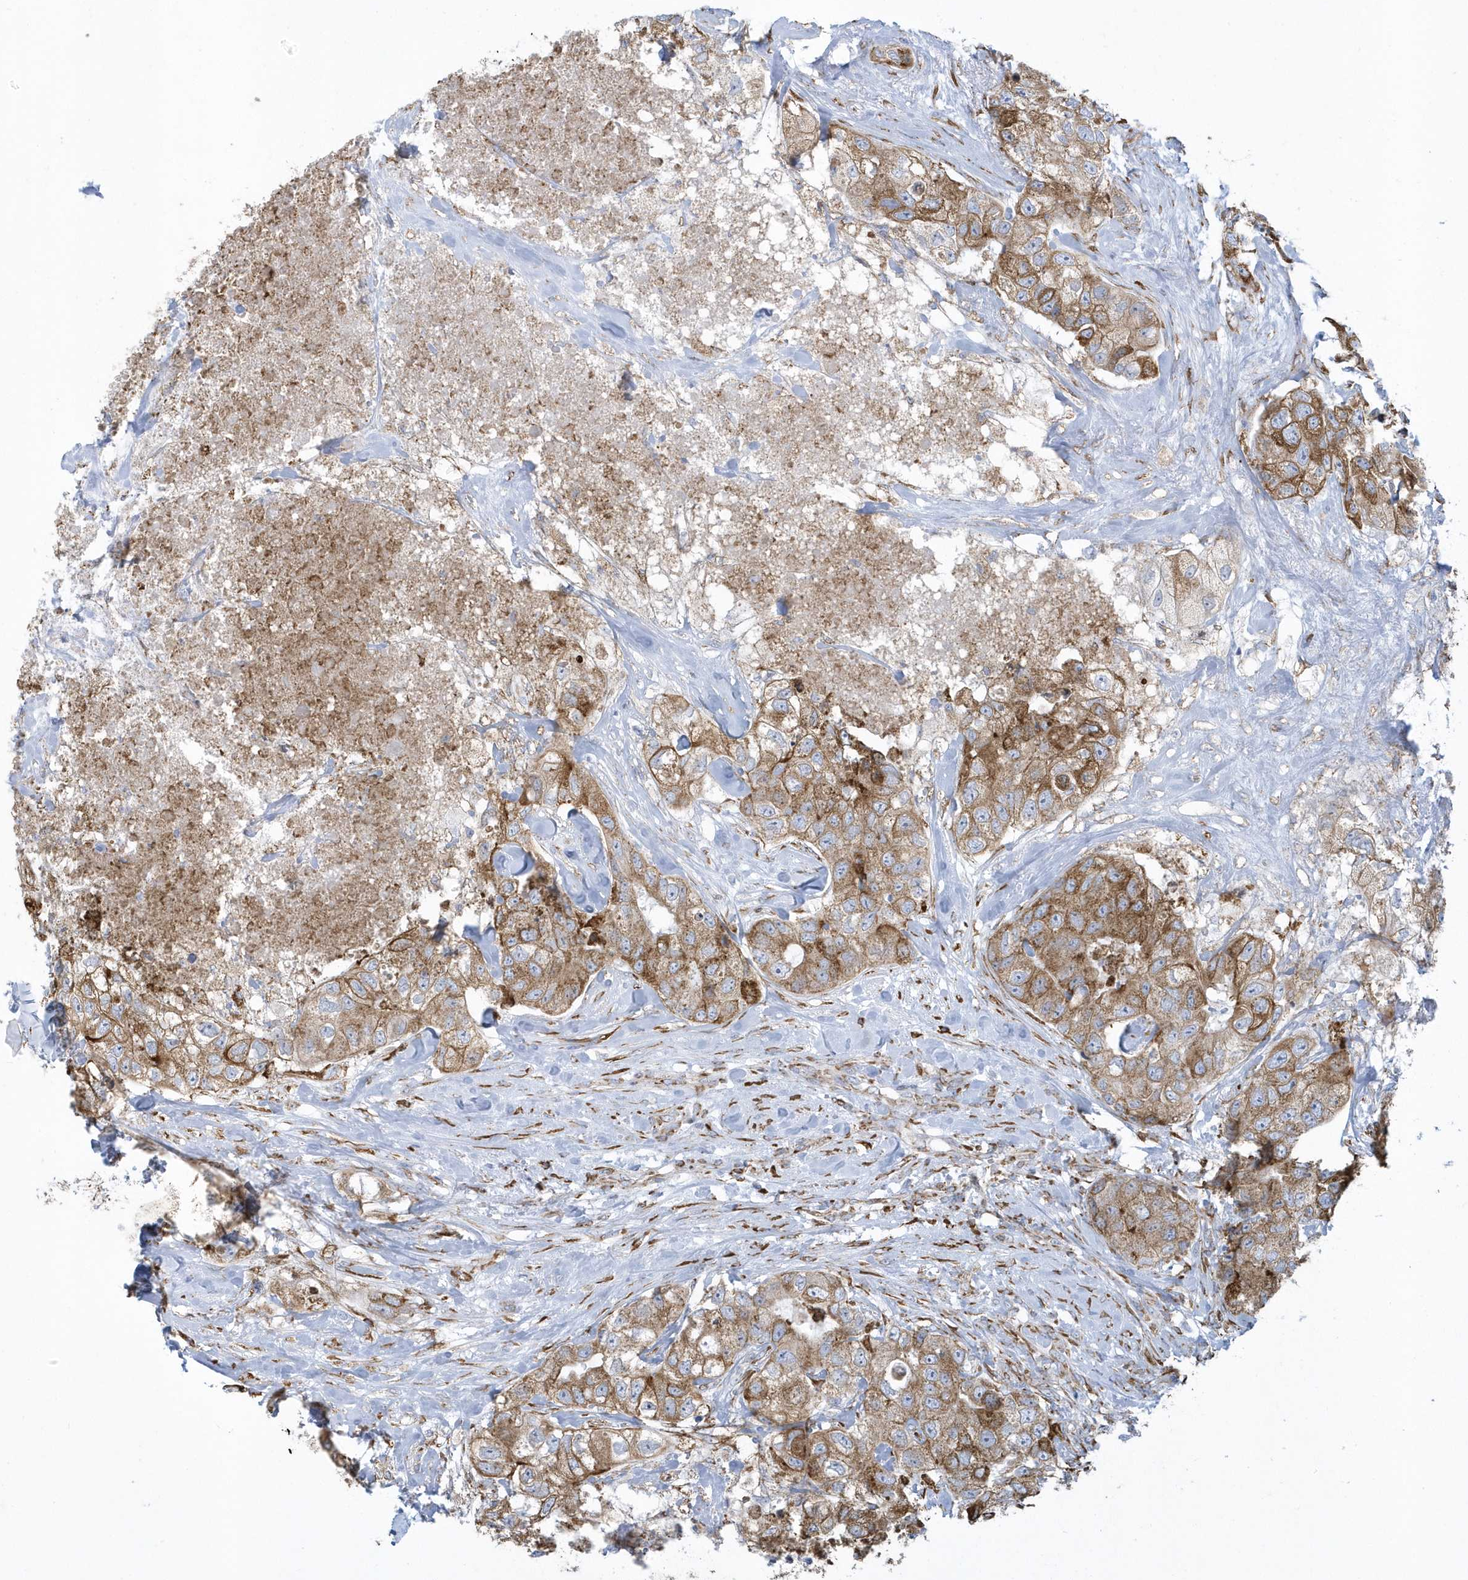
{"staining": {"intensity": "moderate", "quantity": ">75%", "location": "cytoplasmic/membranous"}, "tissue": "breast cancer", "cell_type": "Tumor cells", "image_type": "cancer", "snomed": [{"axis": "morphology", "description": "Duct carcinoma"}, {"axis": "topography", "description": "Breast"}], "caption": "Immunohistochemical staining of human breast cancer exhibits moderate cytoplasmic/membranous protein staining in about >75% of tumor cells.", "gene": "DCAF1", "patient": {"sex": "female", "age": 62}}